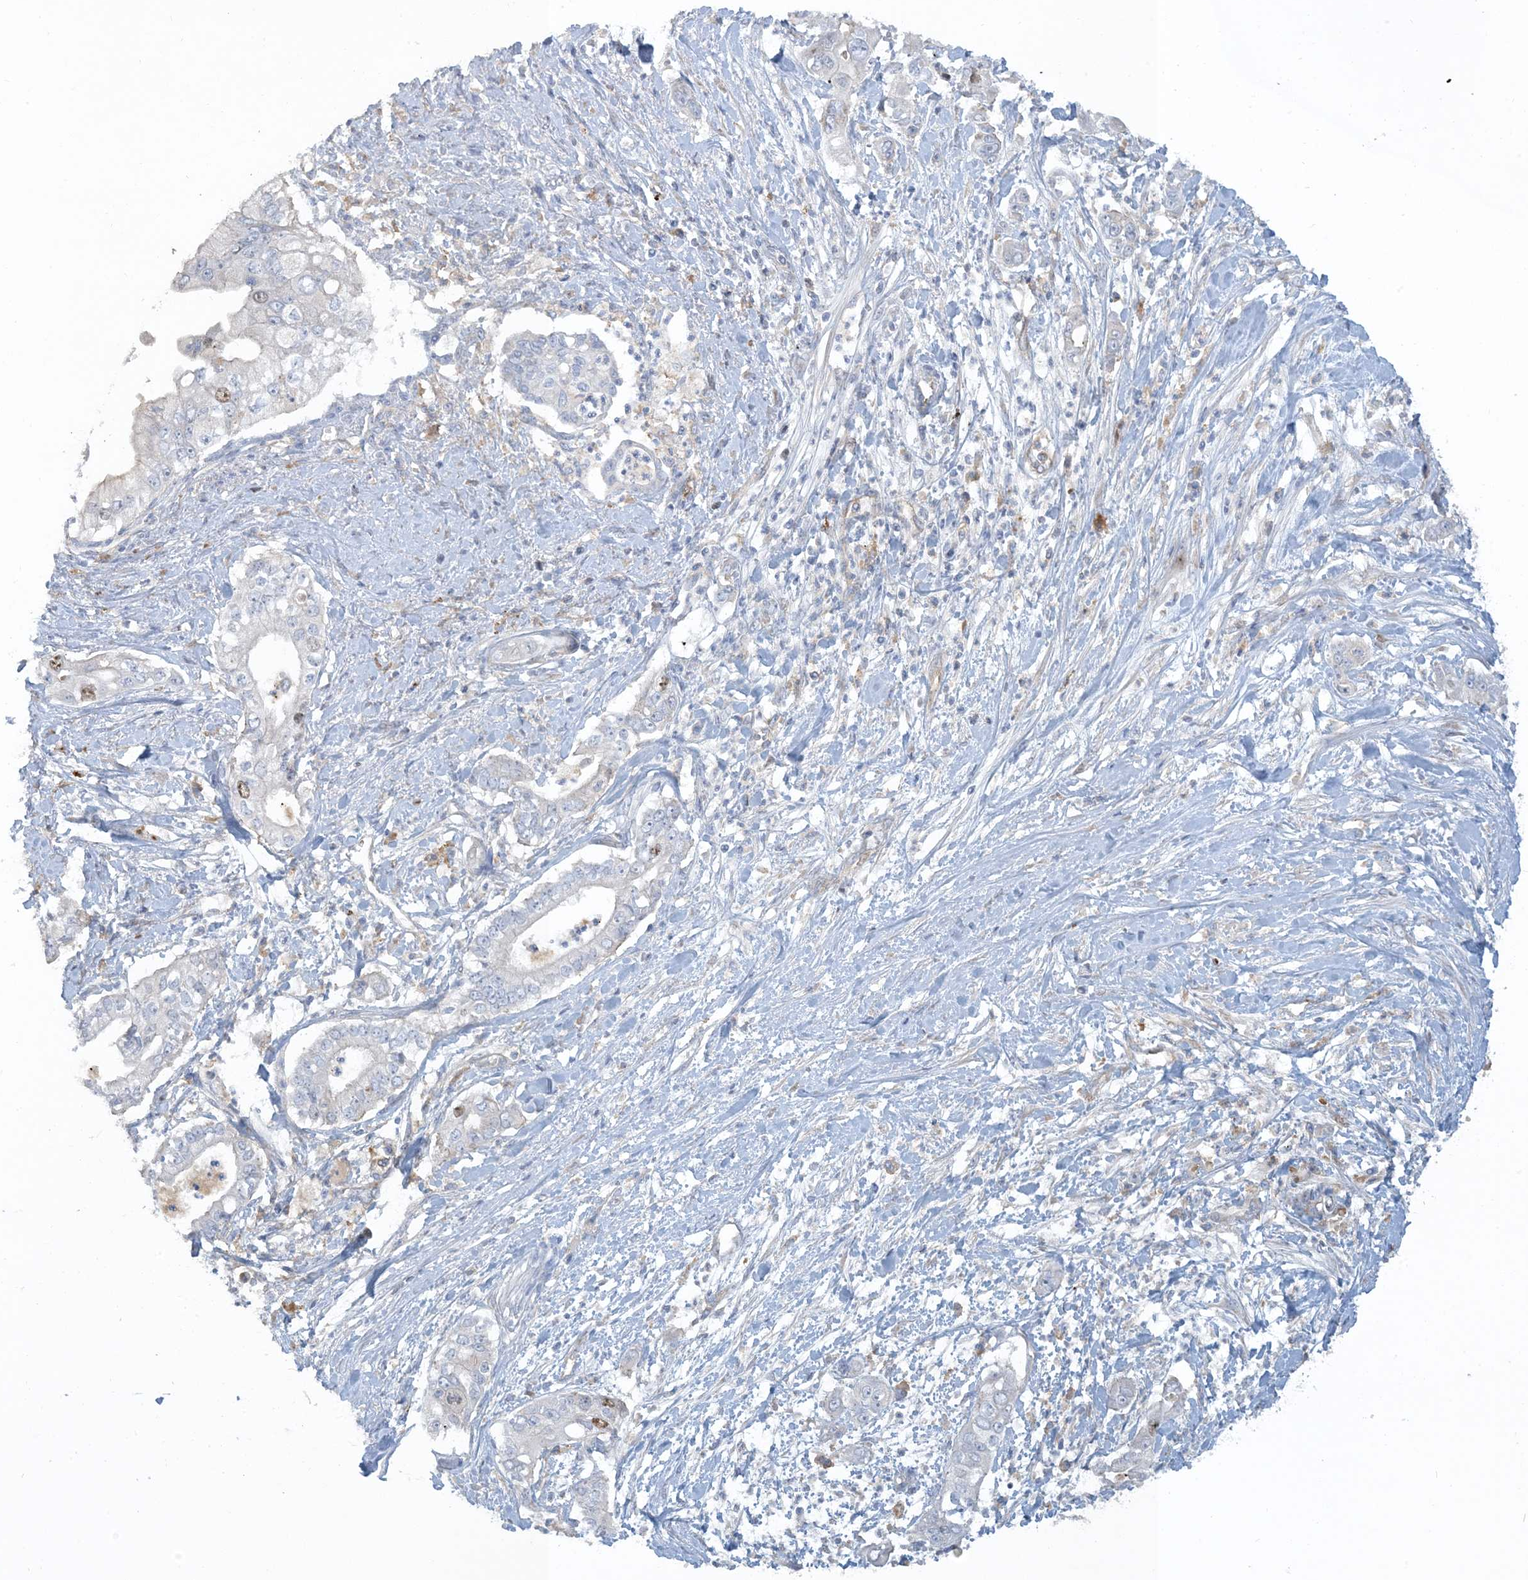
{"staining": {"intensity": "negative", "quantity": "none", "location": "none"}, "tissue": "pancreatic cancer", "cell_type": "Tumor cells", "image_type": "cancer", "snomed": [{"axis": "morphology", "description": "Adenocarcinoma, NOS"}, {"axis": "topography", "description": "Pancreas"}], "caption": "Image shows no significant protein expression in tumor cells of pancreatic adenocarcinoma.", "gene": "PEAR1", "patient": {"sex": "female", "age": 78}}